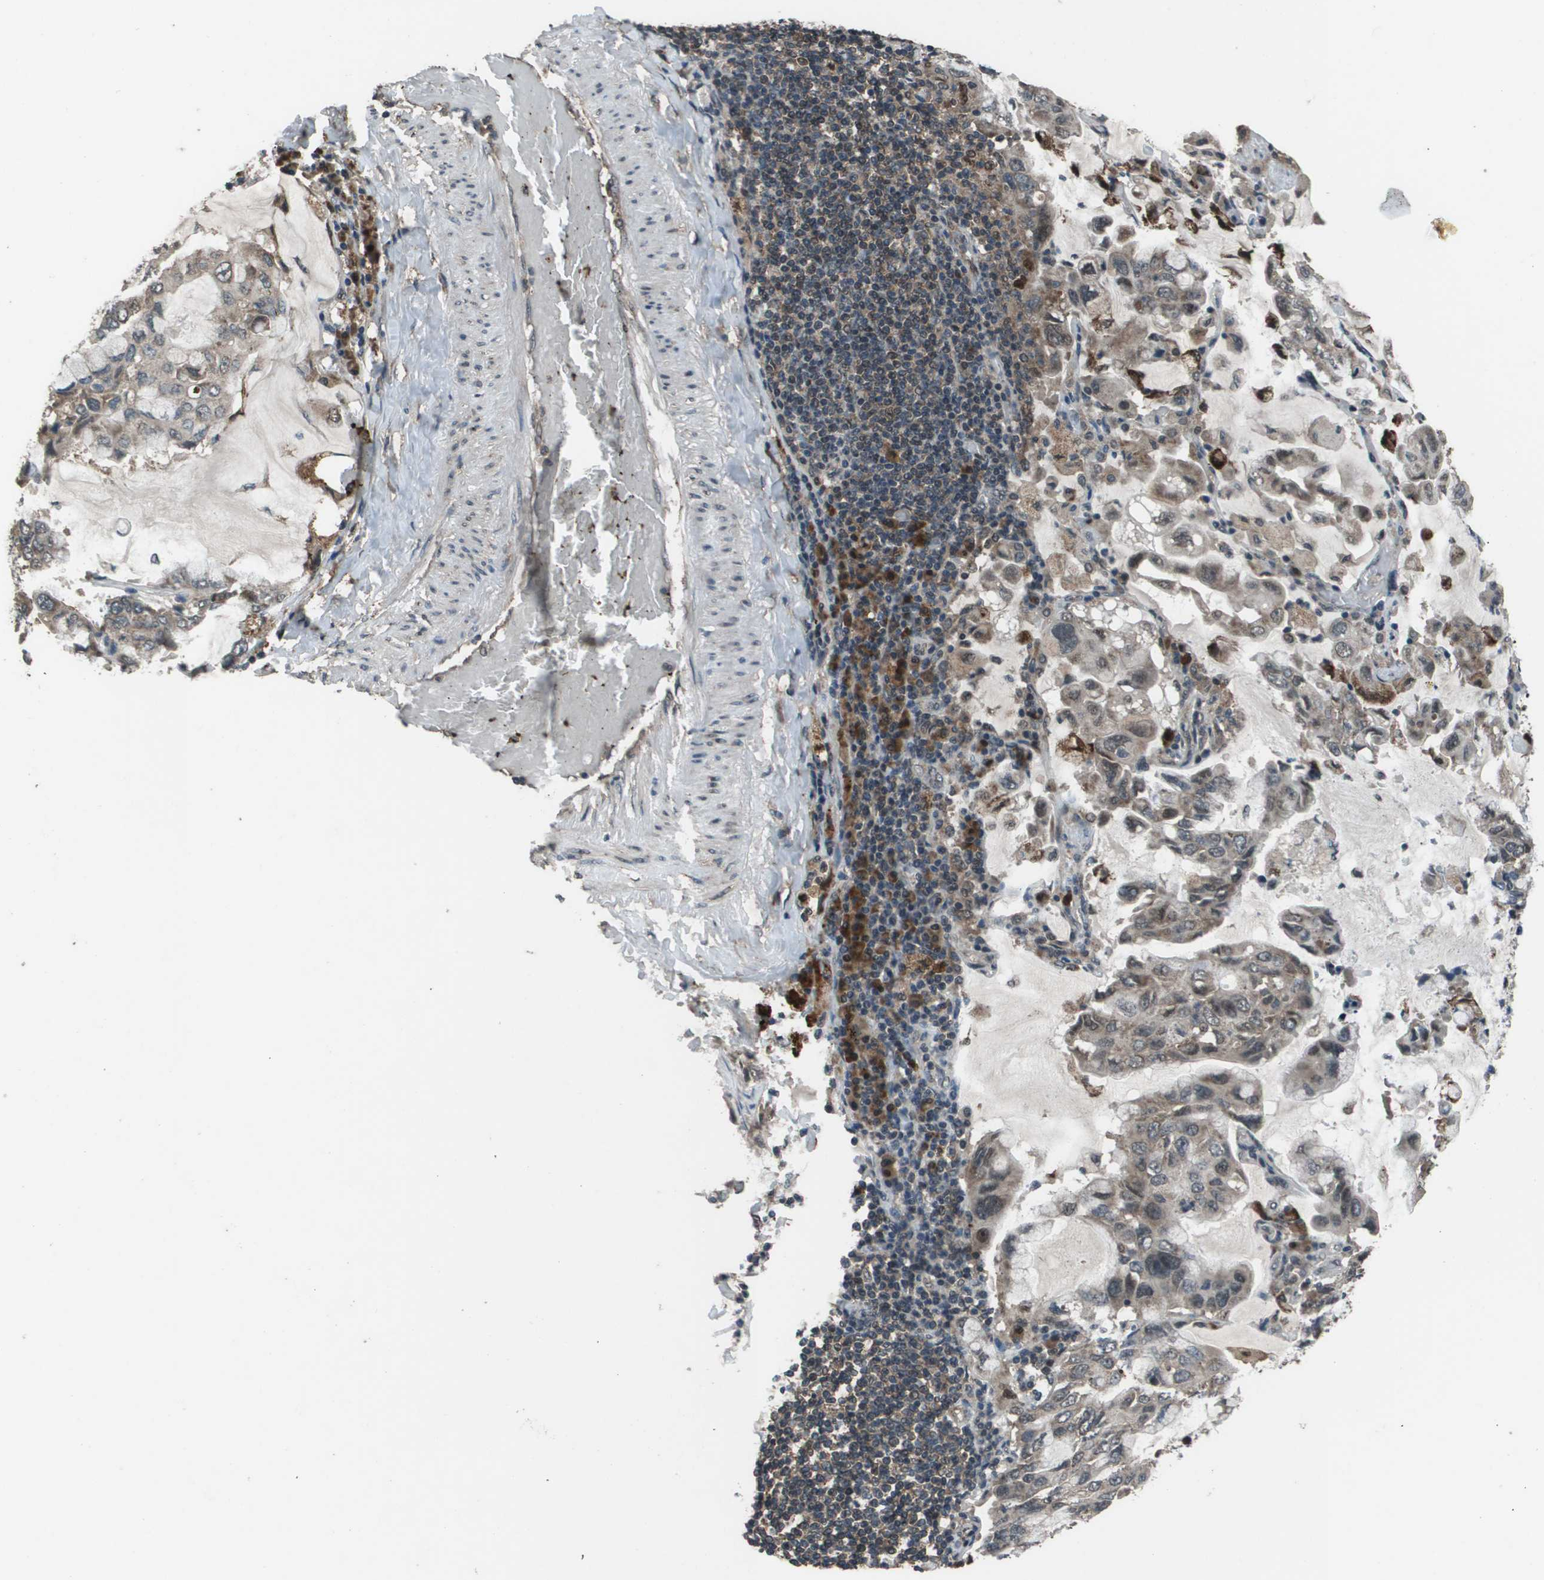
{"staining": {"intensity": "moderate", "quantity": "25%-75%", "location": "cytoplasmic/membranous"}, "tissue": "lung cancer", "cell_type": "Tumor cells", "image_type": "cancer", "snomed": [{"axis": "morphology", "description": "Adenocarcinoma, NOS"}, {"axis": "topography", "description": "Lung"}], "caption": "Lung cancer (adenocarcinoma) stained with a brown dye exhibits moderate cytoplasmic/membranous positive positivity in approximately 25%-75% of tumor cells.", "gene": "GOSR2", "patient": {"sex": "male", "age": 64}}